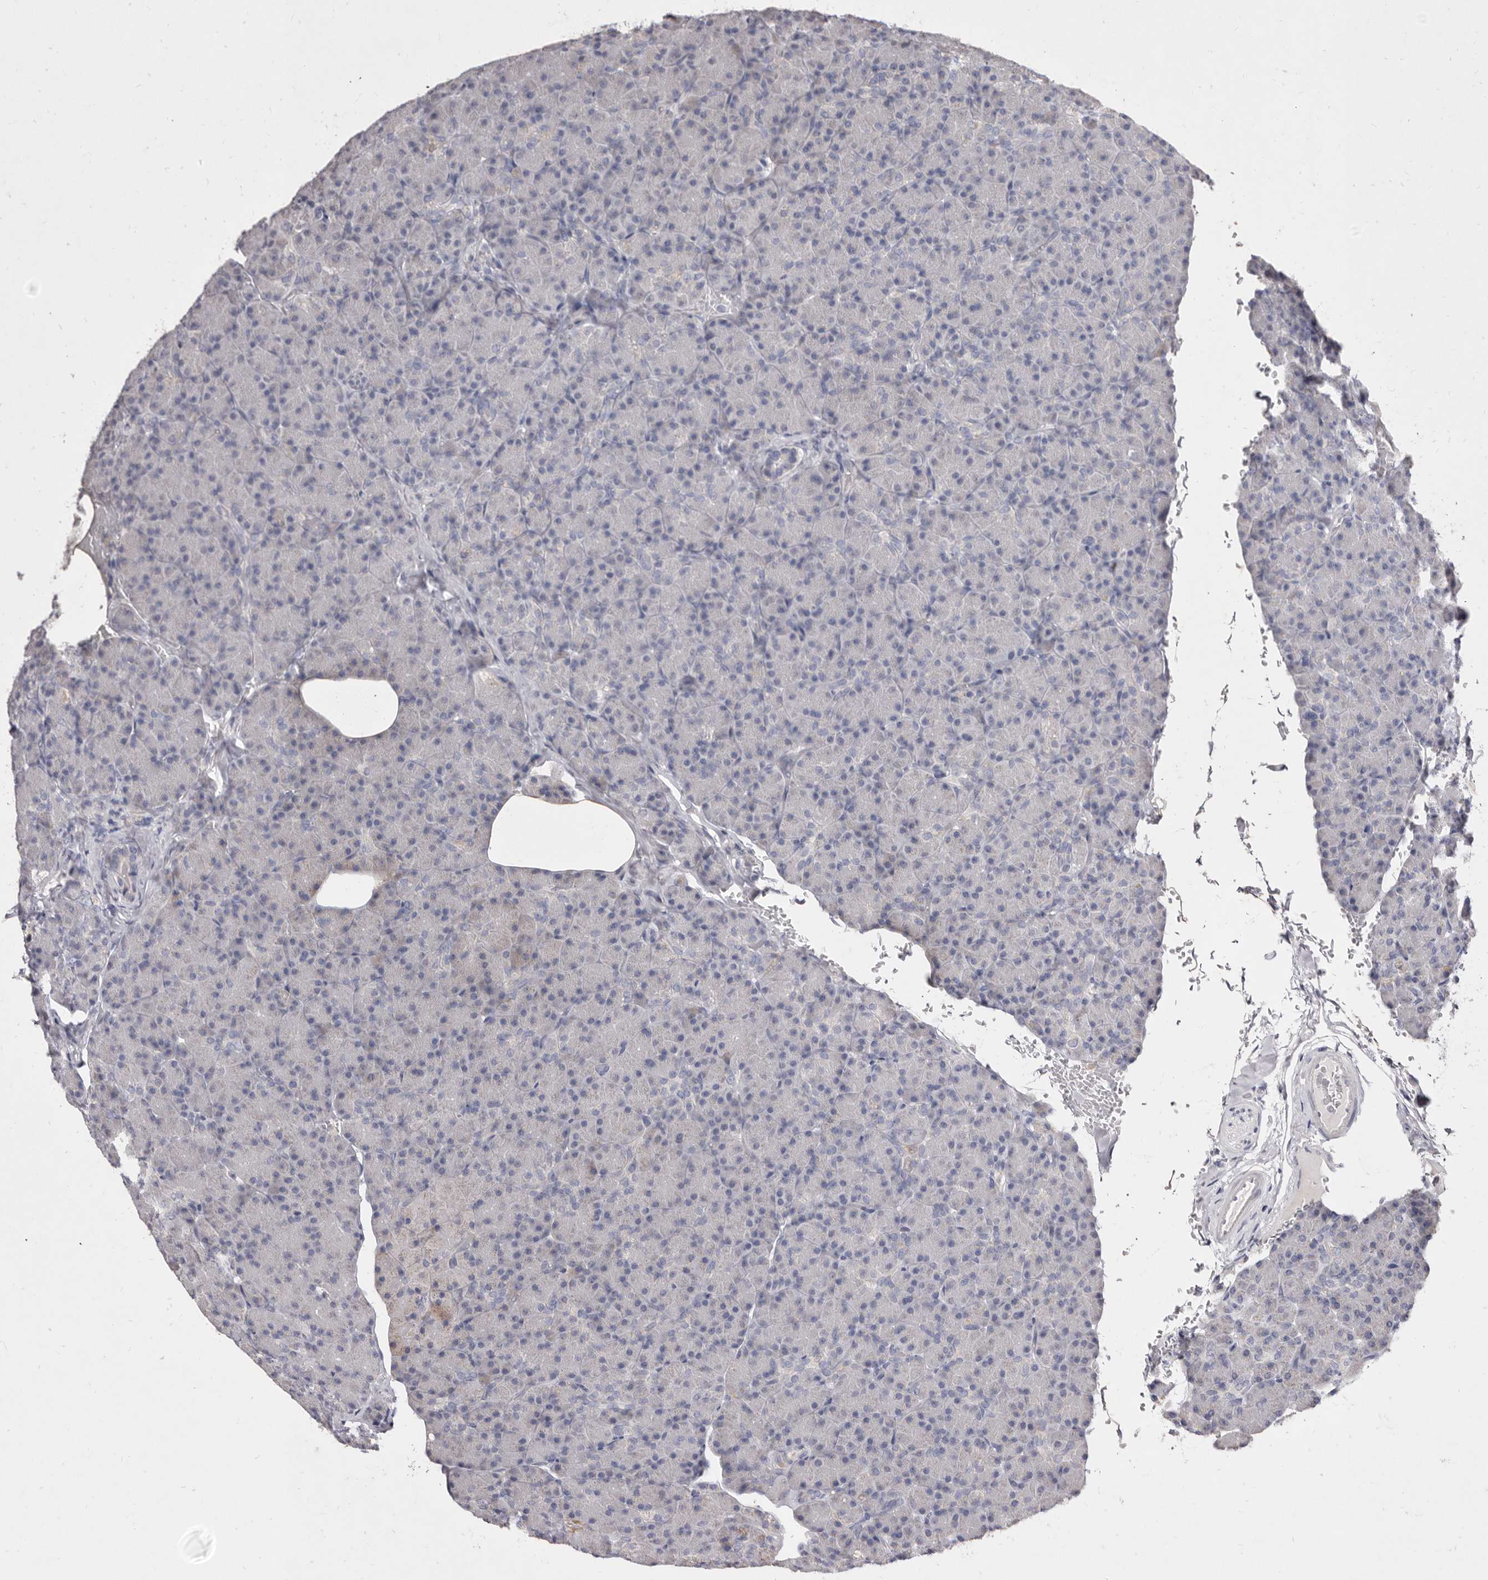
{"staining": {"intensity": "weak", "quantity": "<25%", "location": "cytoplasmic/membranous"}, "tissue": "pancreas", "cell_type": "Exocrine glandular cells", "image_type": "normal", "snomed": [{"axis": "morphology", "description": "Normal tissue, NOS"}, {"axis": "topography", "description": "Pancreas"}], "caption": "High power microscopy image of an immunohistochemistry image of benign pancreas, revealing no significant staining in exocrine glandular cells. Brightfield microscopy of immunohistochemistry stained with DAB (brown) and hematoxylin (blue), captured at high magnification.", "gene": "CYP2E1", "patient": {"sex": "female", "age": 43}}